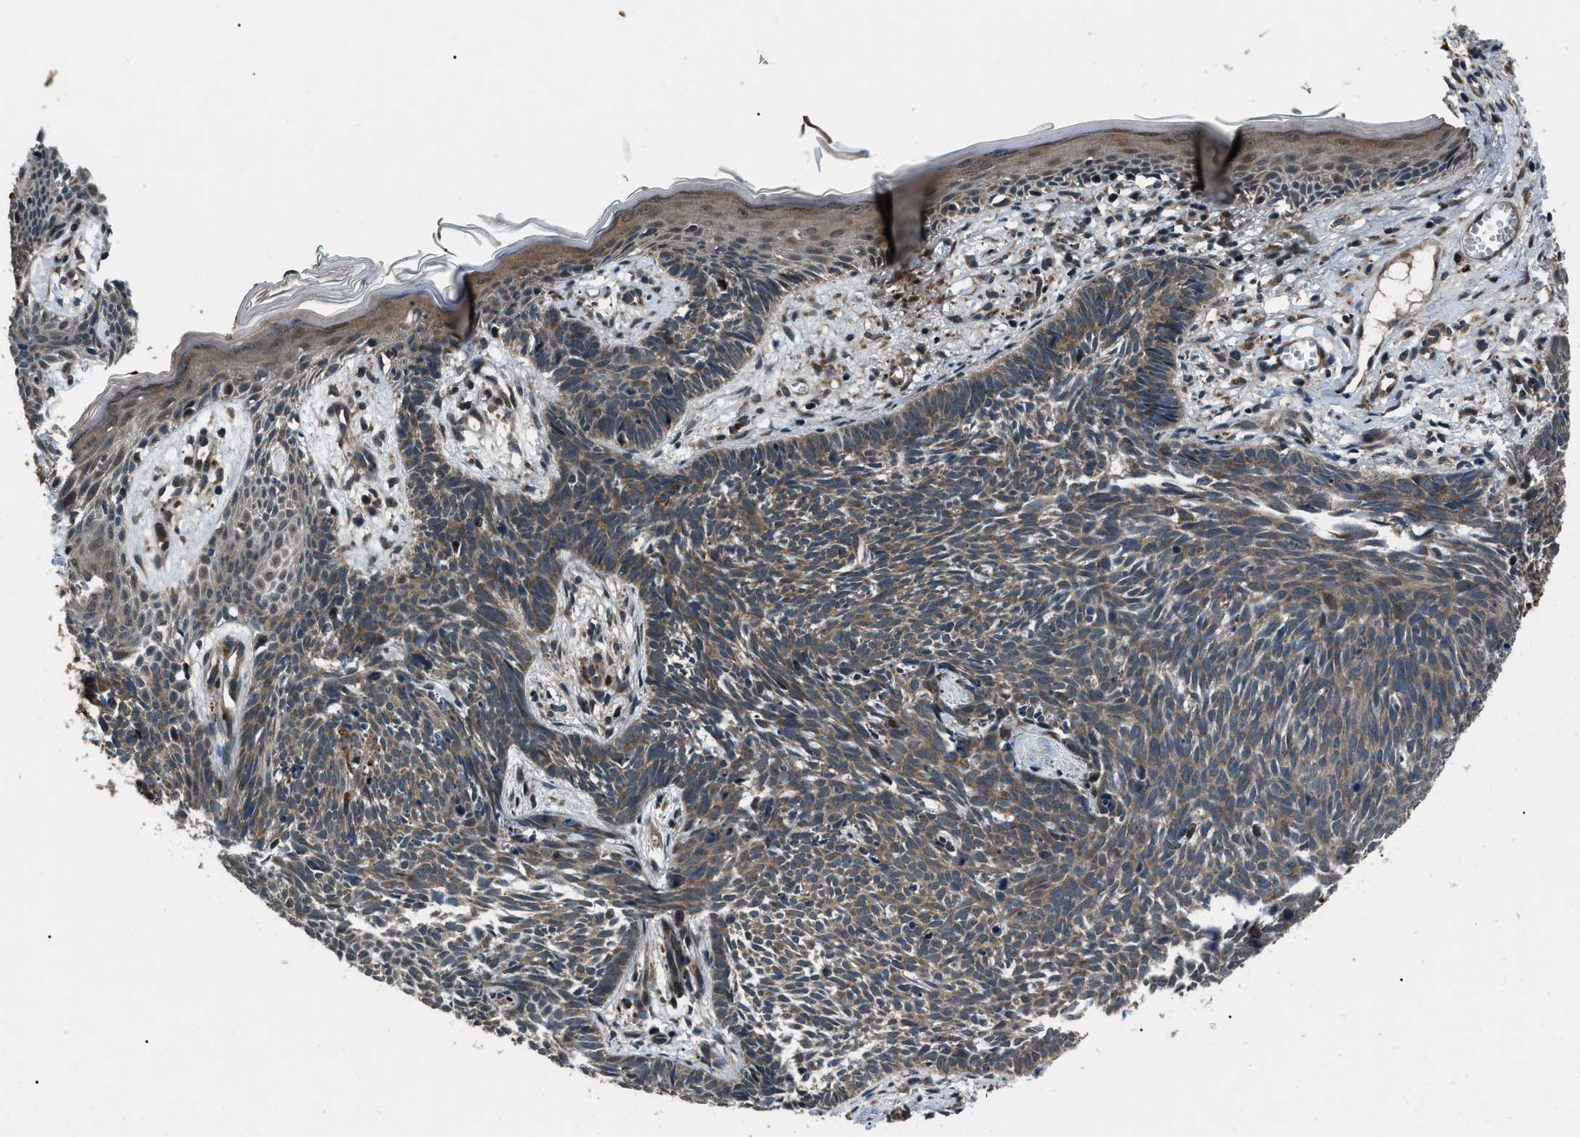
{"staining": {"intensity": "moderate", "quantity": ">75%", "location": "cytoplasmic/membranous"}, "tissue": "skin cancer", "cell_type": "Tumor cells", "image_type": "cancer", "snomed": [{"axis": "morphology", "description": "Basal cell carcinoma"}, {"axis": "topography", "description": "Skin"}], "caption": "Skin cancer tissue displays moderate cytoplasmic/membranous positivity in about >75% of tumor cells, visualized by immunohistochemistry.", "gene": "IRAK4", "patient": {"sex": "male", "age": 60}}